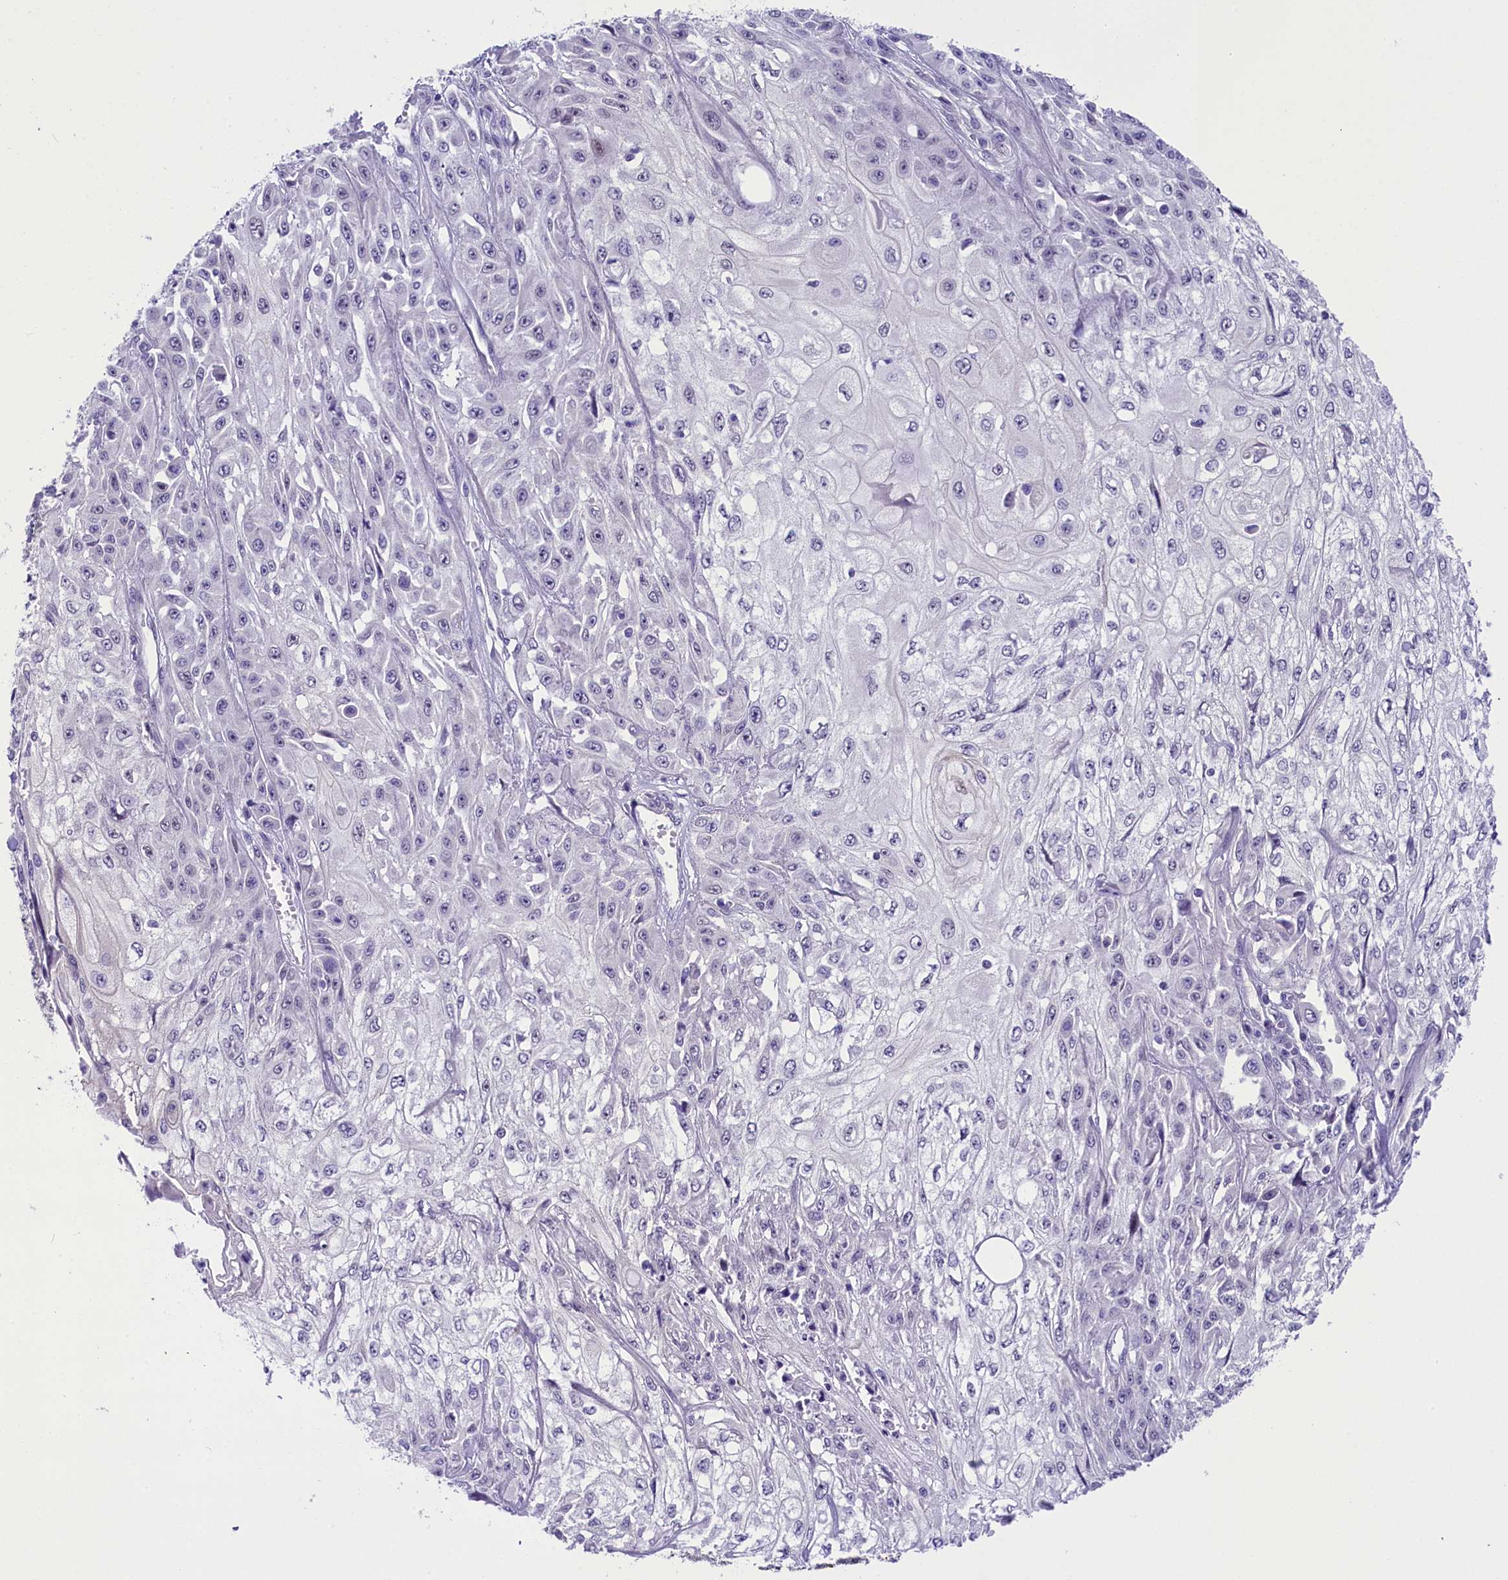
{"staining": {"intensity": "negative", "quantity": "none", "location": "none"}, "tissue": "skin cancer", "cell_type": "Tumor cells", "image_type": "cancer", "snomed": [{"axis": "morphology", "description": "Squamous cell carcinoma, NOS"}, {"axis": "morphology", "description": "Squamous cell carcinoma, metastatic, NOS"}, {"axis": "topography", "description": "Skin"}, {"axis": "topography", "description": "Lymph node"}], "caption": "This histopathology image is of skin cancer stained with immunohistochemistry (IHC) to label a protein in brown with the nuclei are counter-stained blue. There is no positivity in tumor cells.", "gene": "OSGEP", "patient": {"sex": "male", "age": 75}}